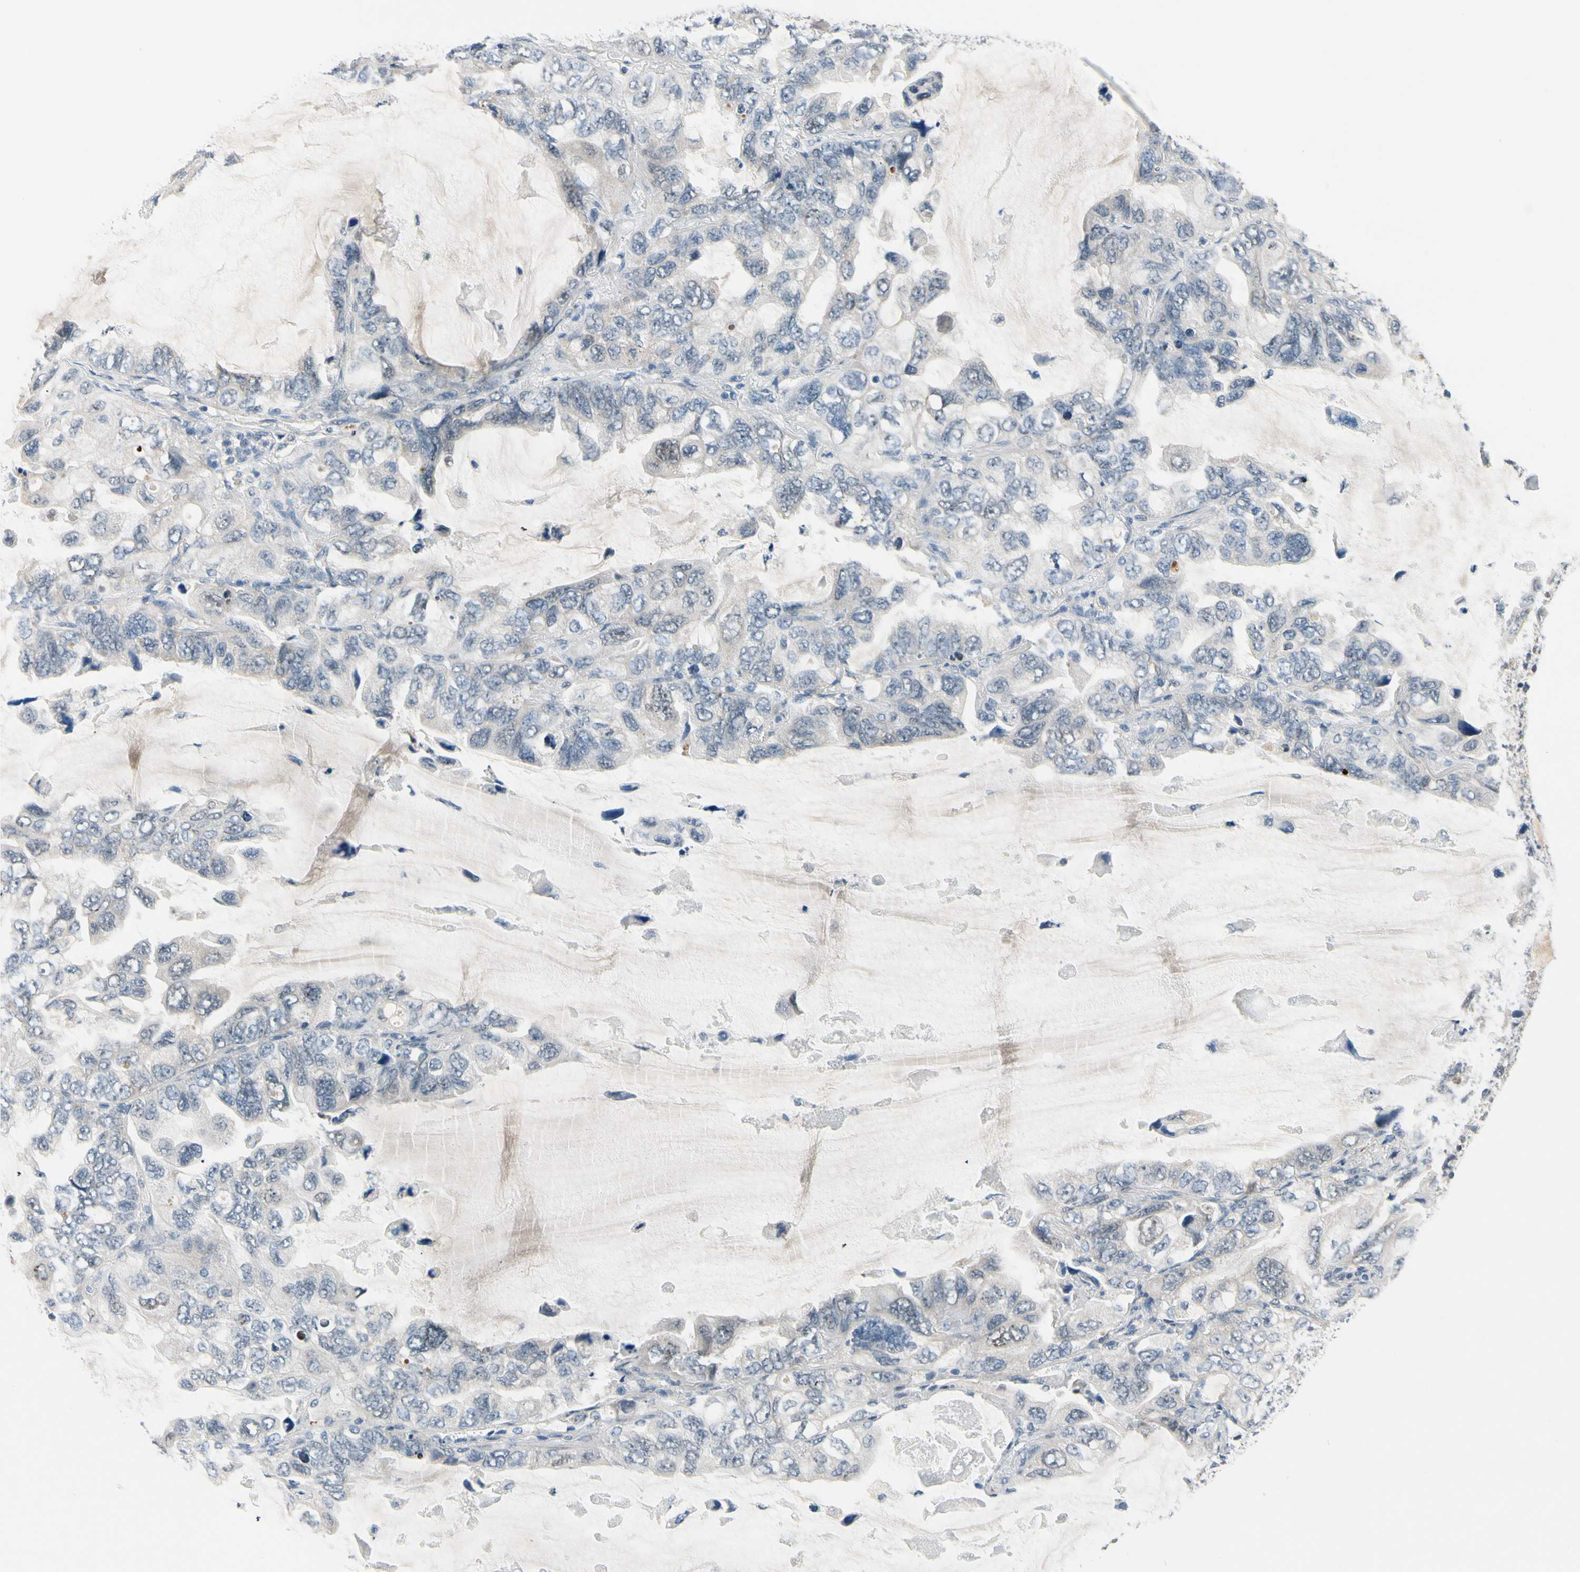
{"staining": {"intensity": "negative", "quantity": "none", "location": "none"}, "tissue": "lung cancer", "cell_type": "Tumor cells", "image_type": "cancer", "snomed": [{"axis": "morphology", "description": "Squamous cell carcinoma, NOS"}, {"axis": "topography", "description": "Lung"}], "caption": "This is an IHC micrograph of squamous cell carcinoma (lung). There is no positivity in tumor cells.", "gene": "SLC27A6", "patient": {"sex": "female", "age": 73}}